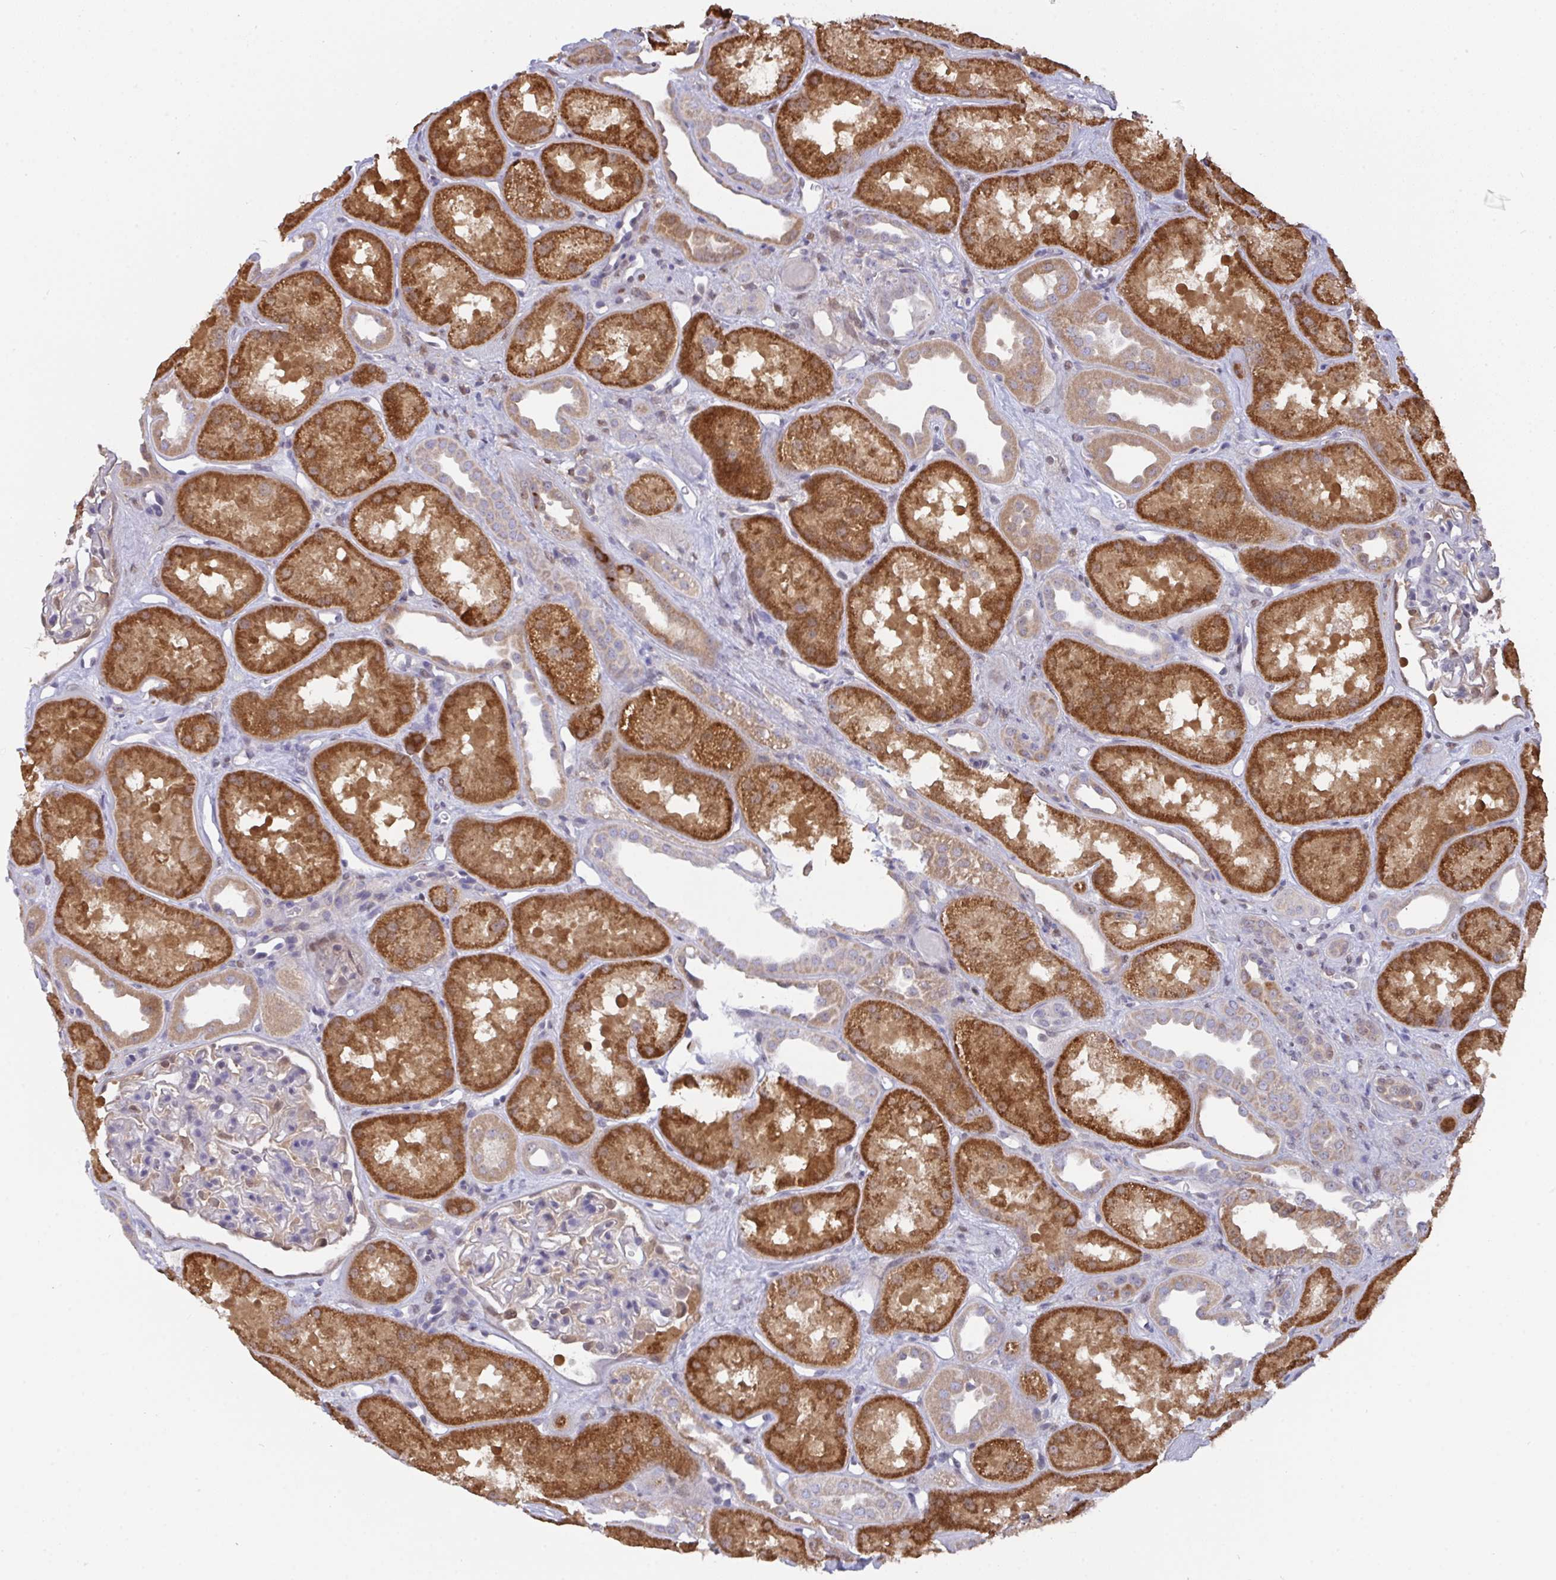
{"staining": {"intensity": "moderate", "quantity": "<25%", "location": "cytoplasmic/membranous"}, "tissue": "kidney", "cell_type": "Cells in glomeruli", "image_type": "normal", "snomed": [{"axis": "morphology", "description": "Normal tissue, NOS"}, {"axis": "topography", "description": "Kidney"}], "caption": "High-magnification brightfield microscopy of unremarkable kidney stained with DAB (brown) and counterstained with hematoxylin (blue). cells in glomeruli exhibit moderate cytoplasmic/membranous positivity is identified in about<25% of cells. (Brightfield microscopy of DAB IHC at high magnification).", "gene": "L3HYPDH", "patient": {"sex": "male", "age": 61}}